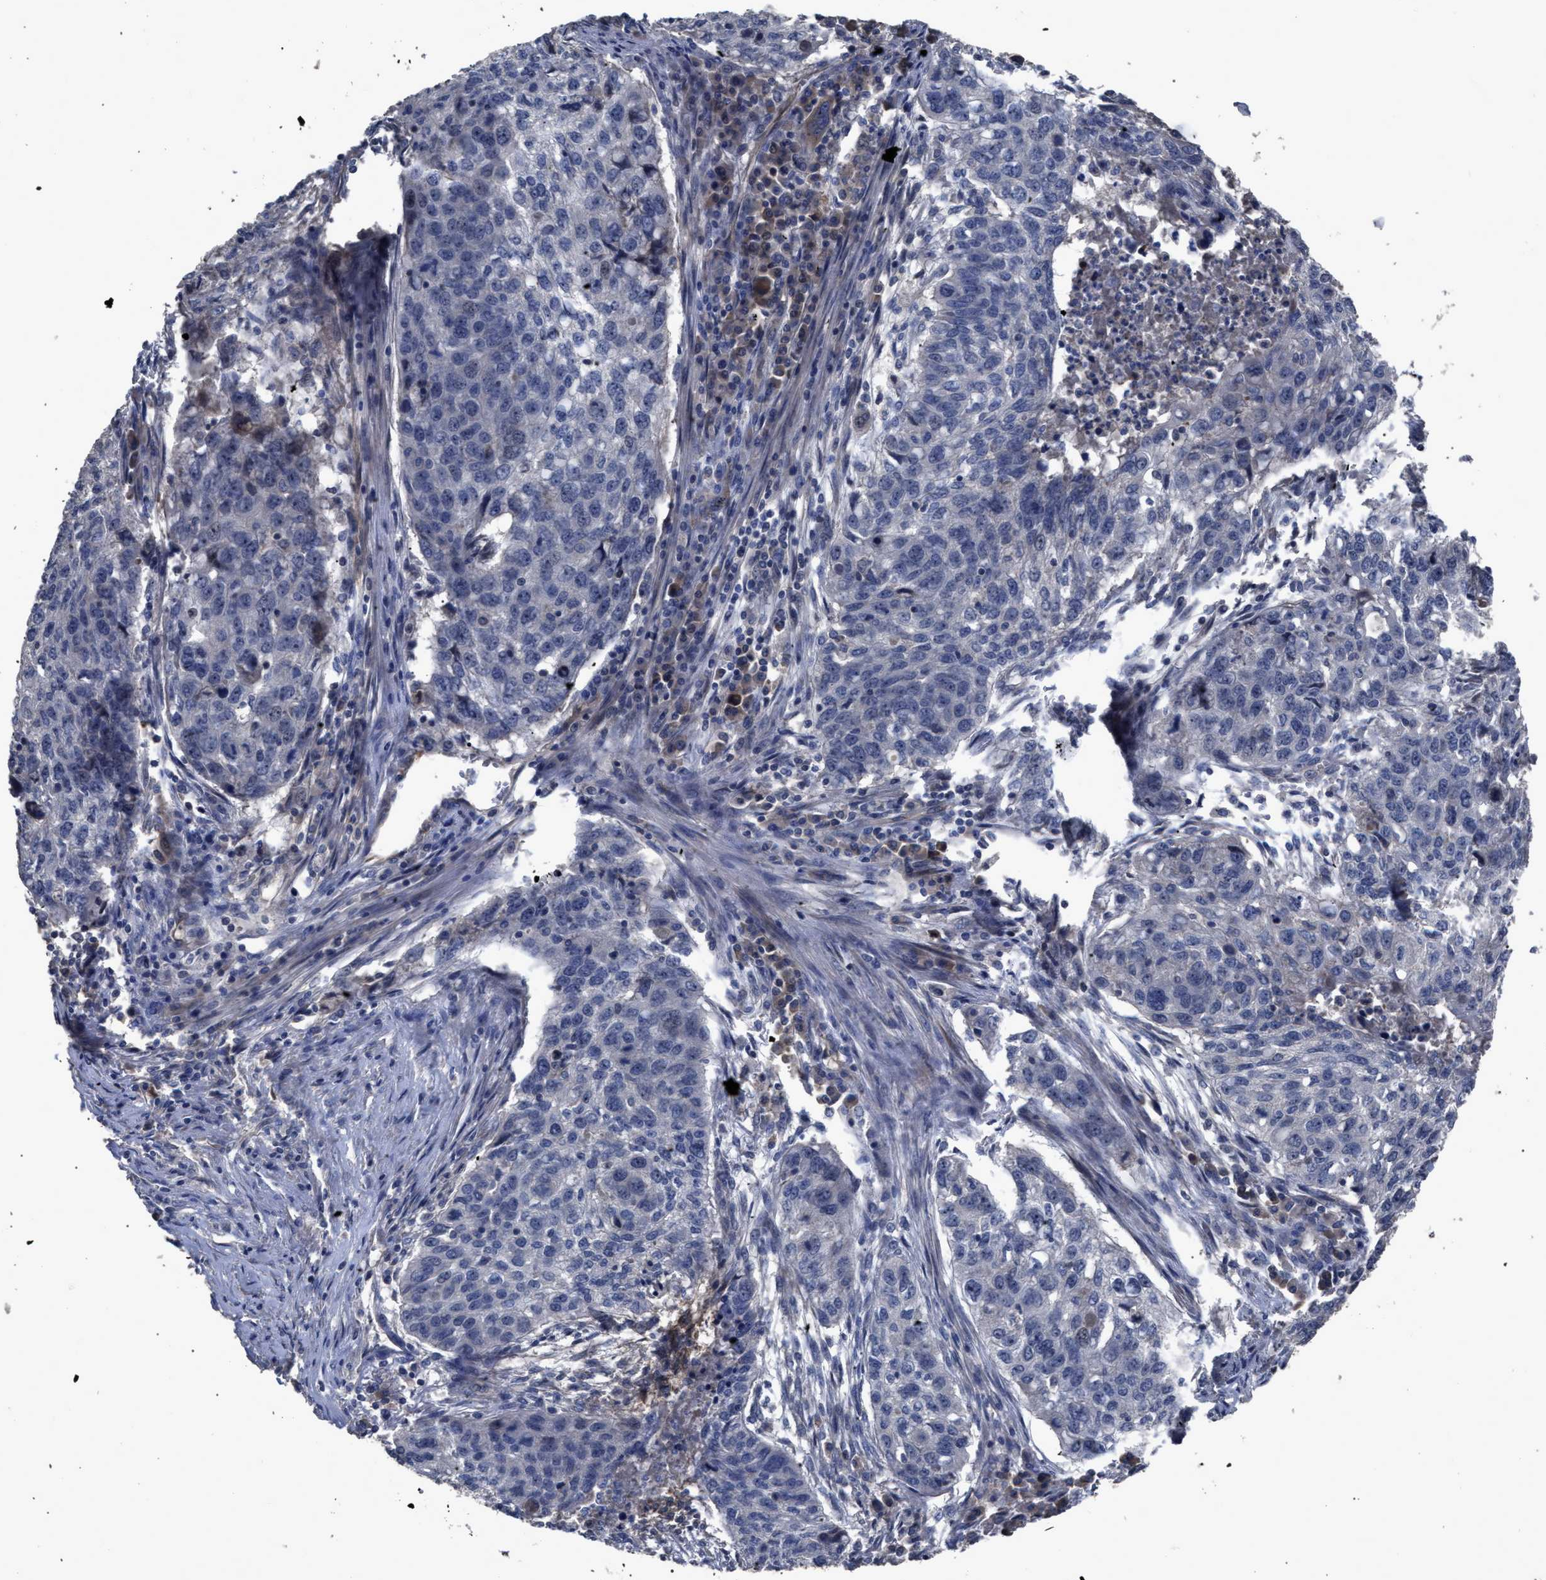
{"staining": {"intensity": "negative", "quantity": "none", "location": "none"}, "tissue": "lung cancer", "cell_type": "Tumor cells", "image_type": "cancer", "snomed": [{"axis": "morphology", "description": "Squamous cell carcinoma, NOS"}, {"axis": "topography", "description": "Lung"}], "caption": "Immunohistochemistry image of neoplastic tissue: lung cancer (squamous cell carcinoma) stained with DAB exhibits no significant protein positivity in tumor cells.", "gene": "BTN2A1", "patient": {"sex": "female", "age": 63}}